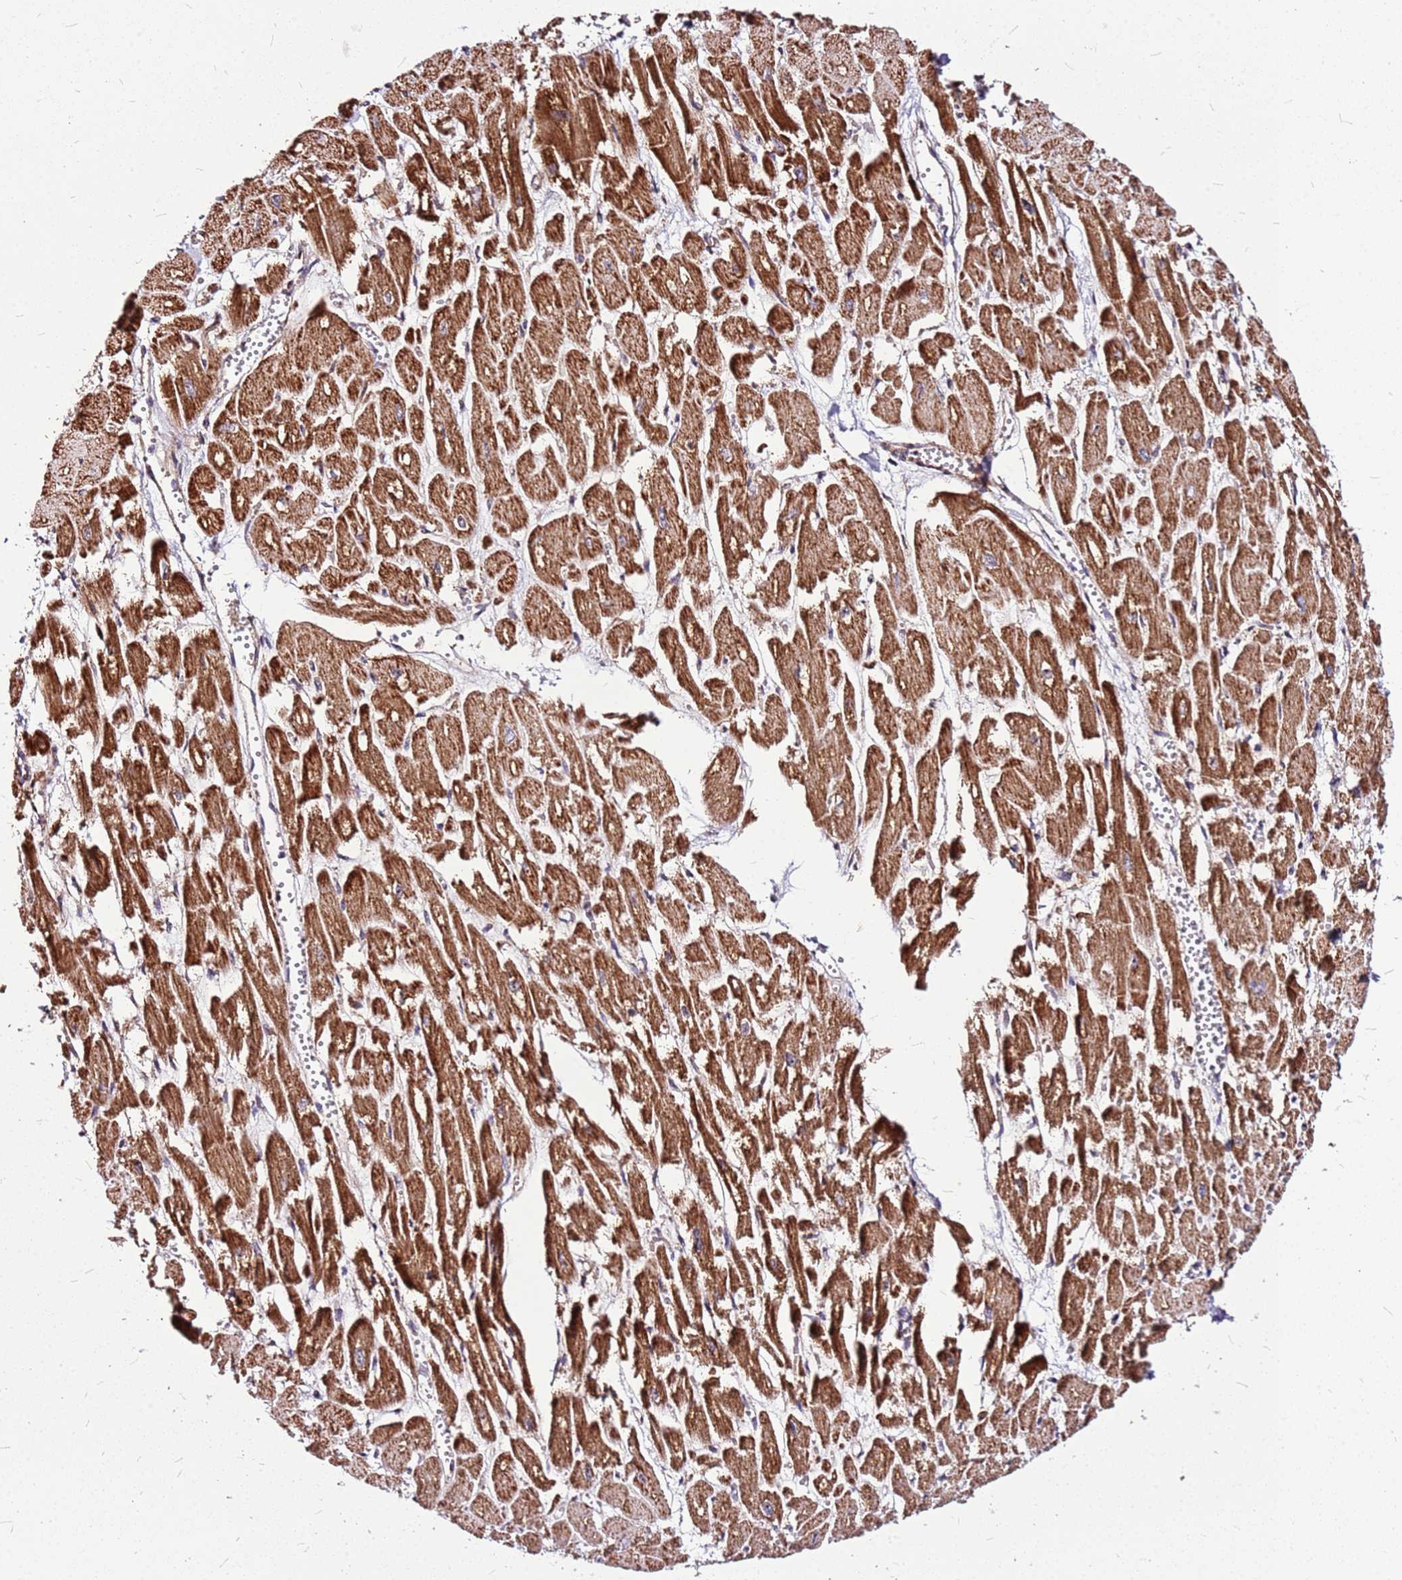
{"staining": {"intensity": "strong", "quantity": ">75%", "location": "cytoplasmic/membranous"}, "tissue": "heart muscle", "cell_type": "Cardiomyocytes", "image_type": "normal", "snomed": [{"axis": "morphology", "description": "Normal tissue, NOS"}, {"axis": "topography", "description": "Heart"}], "caption": "An image of human heart muscle stained for a protein reveals strong cytoplasmic/membranous brown staining in cardiomyocytes. (DAB IHC with brightfield microscopy, high magnification).", "gene": "OR51T1", "patient": {"sex": "male", "age": 54}}